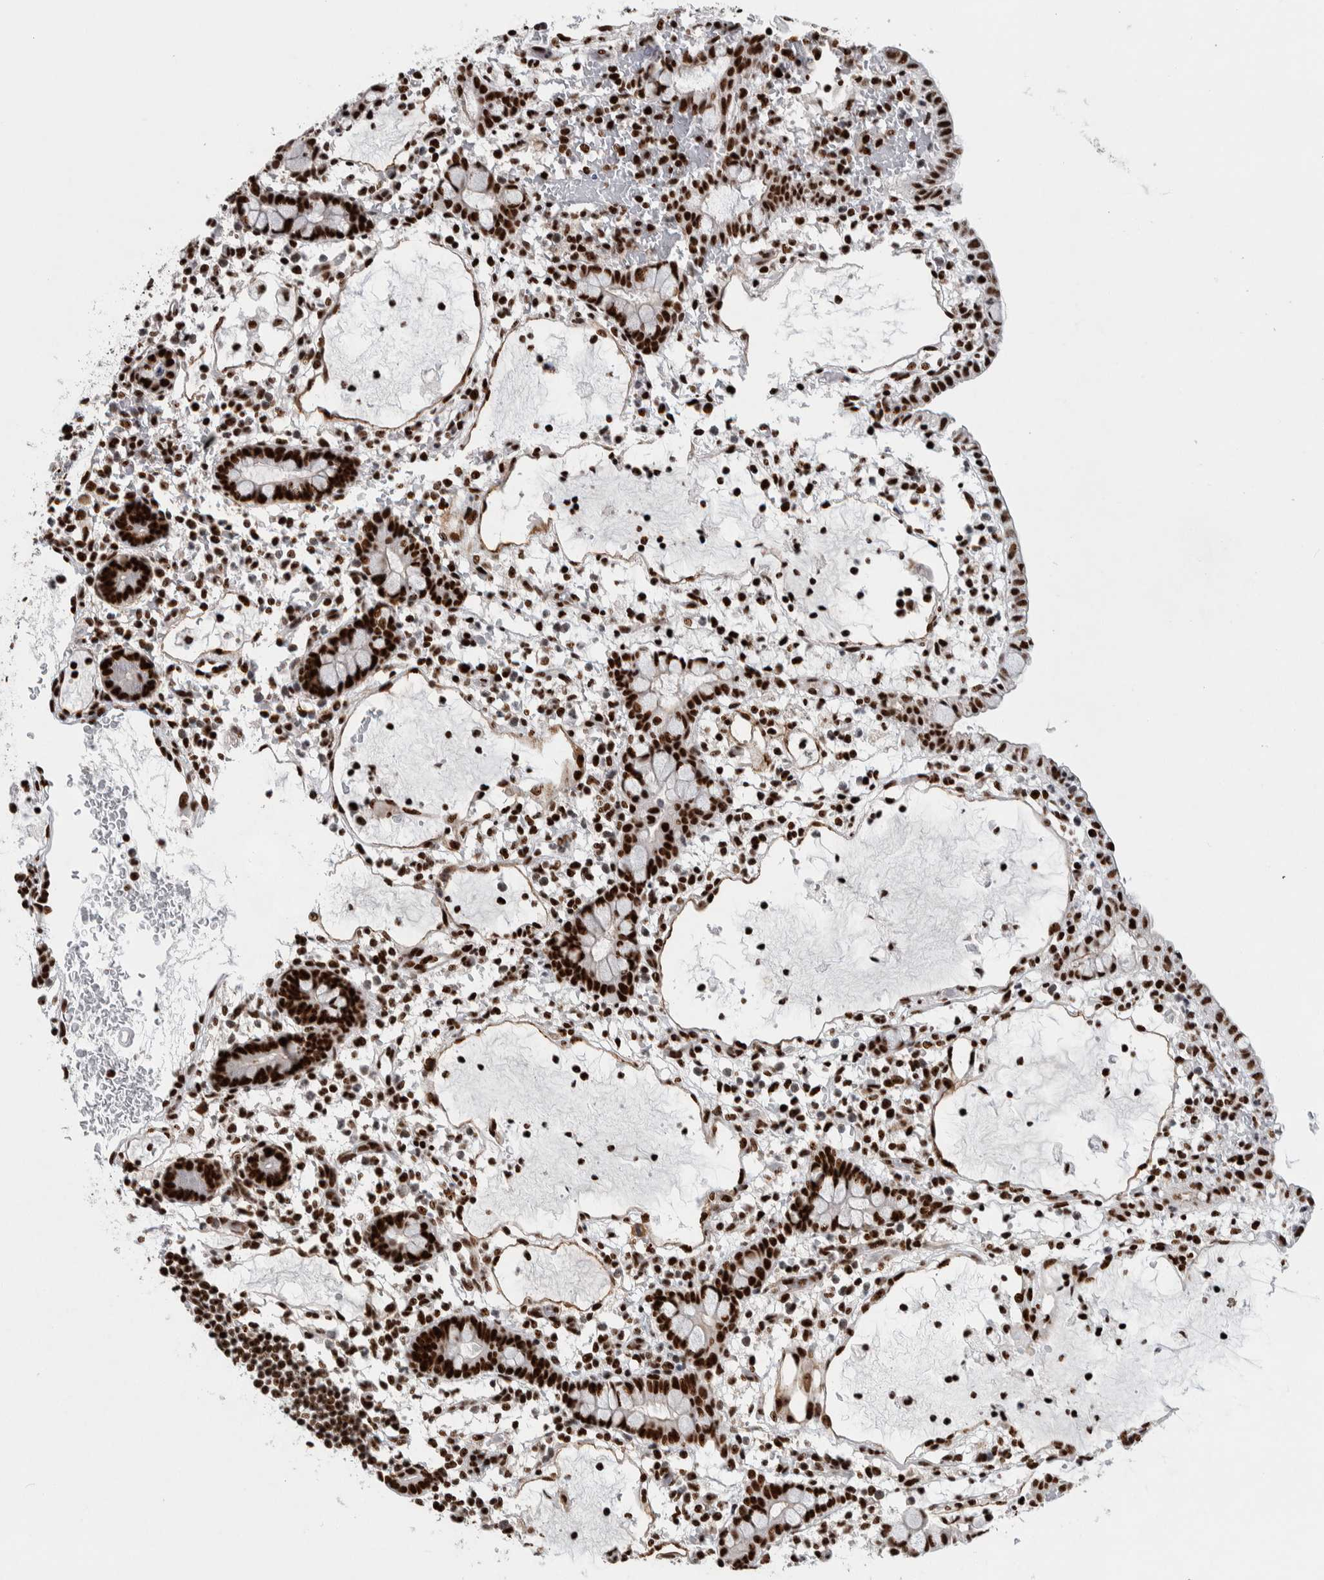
{"staining": {"intensity": "strong", "quantity": ">75%", "location": "nuclear"}, "tissue": "small intestine", "cell_type": "Glandular cells", "image_type": "normal", "snomed": [{"axis": "morphology", "description": "Normal tissue, NOS"}, {"axis": "morphology", "description": "Developmental malformation"}, {"axis": "topography", "description": "Small intestine"}], "caption": "Strong nuclear expression is present in about >75% of glandular cells in unremarkable small intestine.", "gene": "NCL", "patient": {"sex": "male"}}